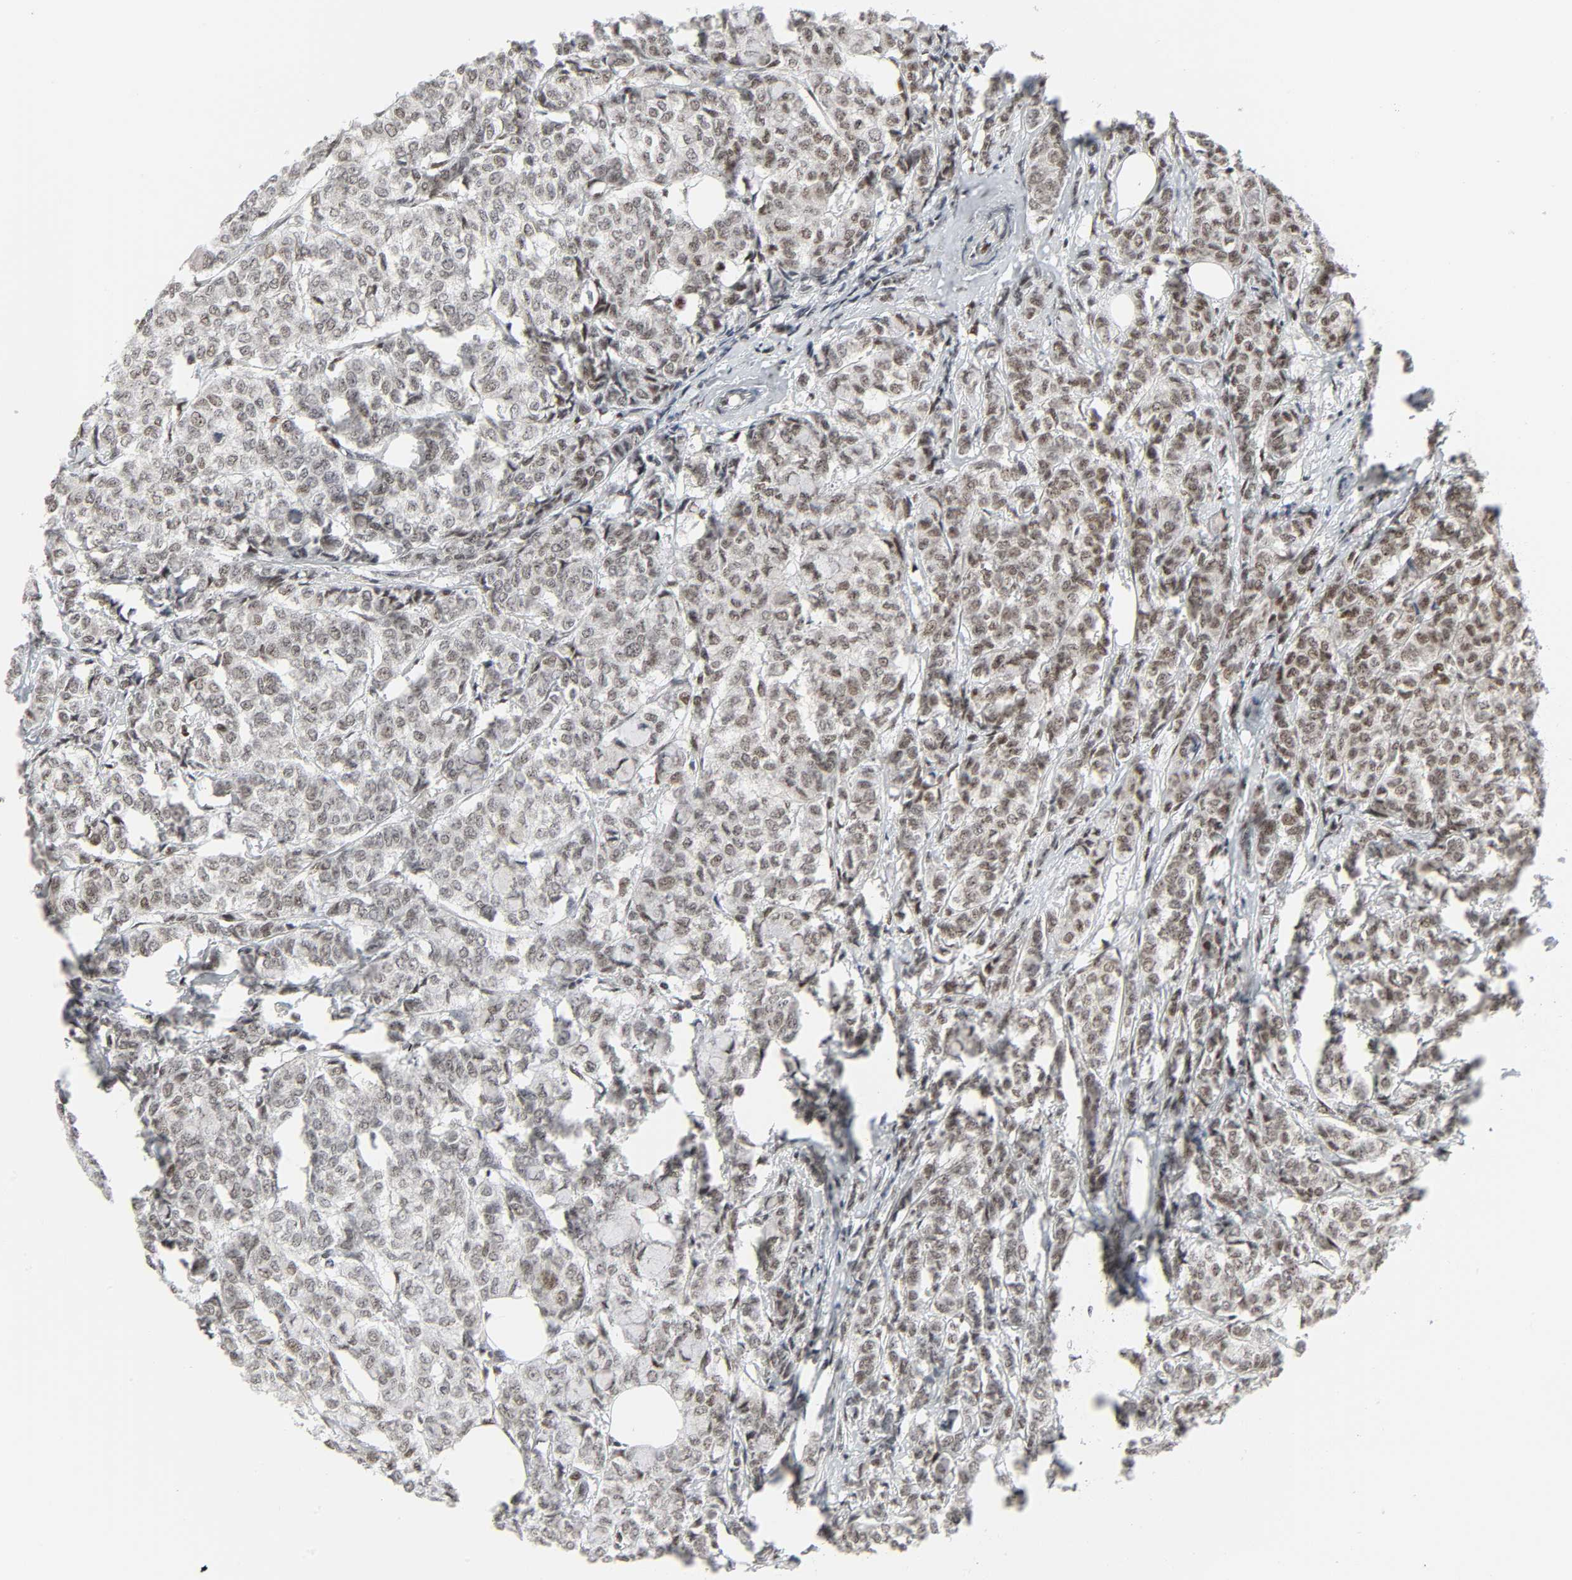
{"staining": {"intensity": "weak", "quantity": ">75%", "location": "nuclear"}, "tissue": "breast cancer", "cell_type": "Tumor cells", "image_type": "cancer", "snomed": [{"axis": "morphology", "description": "Lobular carcinoma"}, {"axis": "topography", "description": "Breast"}], "caption": "Breast cancer (lobular carcinoma) stained with a protein marker reveals weak staining in tumor cells.", "gene": "CDK7", "patient": {"sex": "female", "age": 60}}